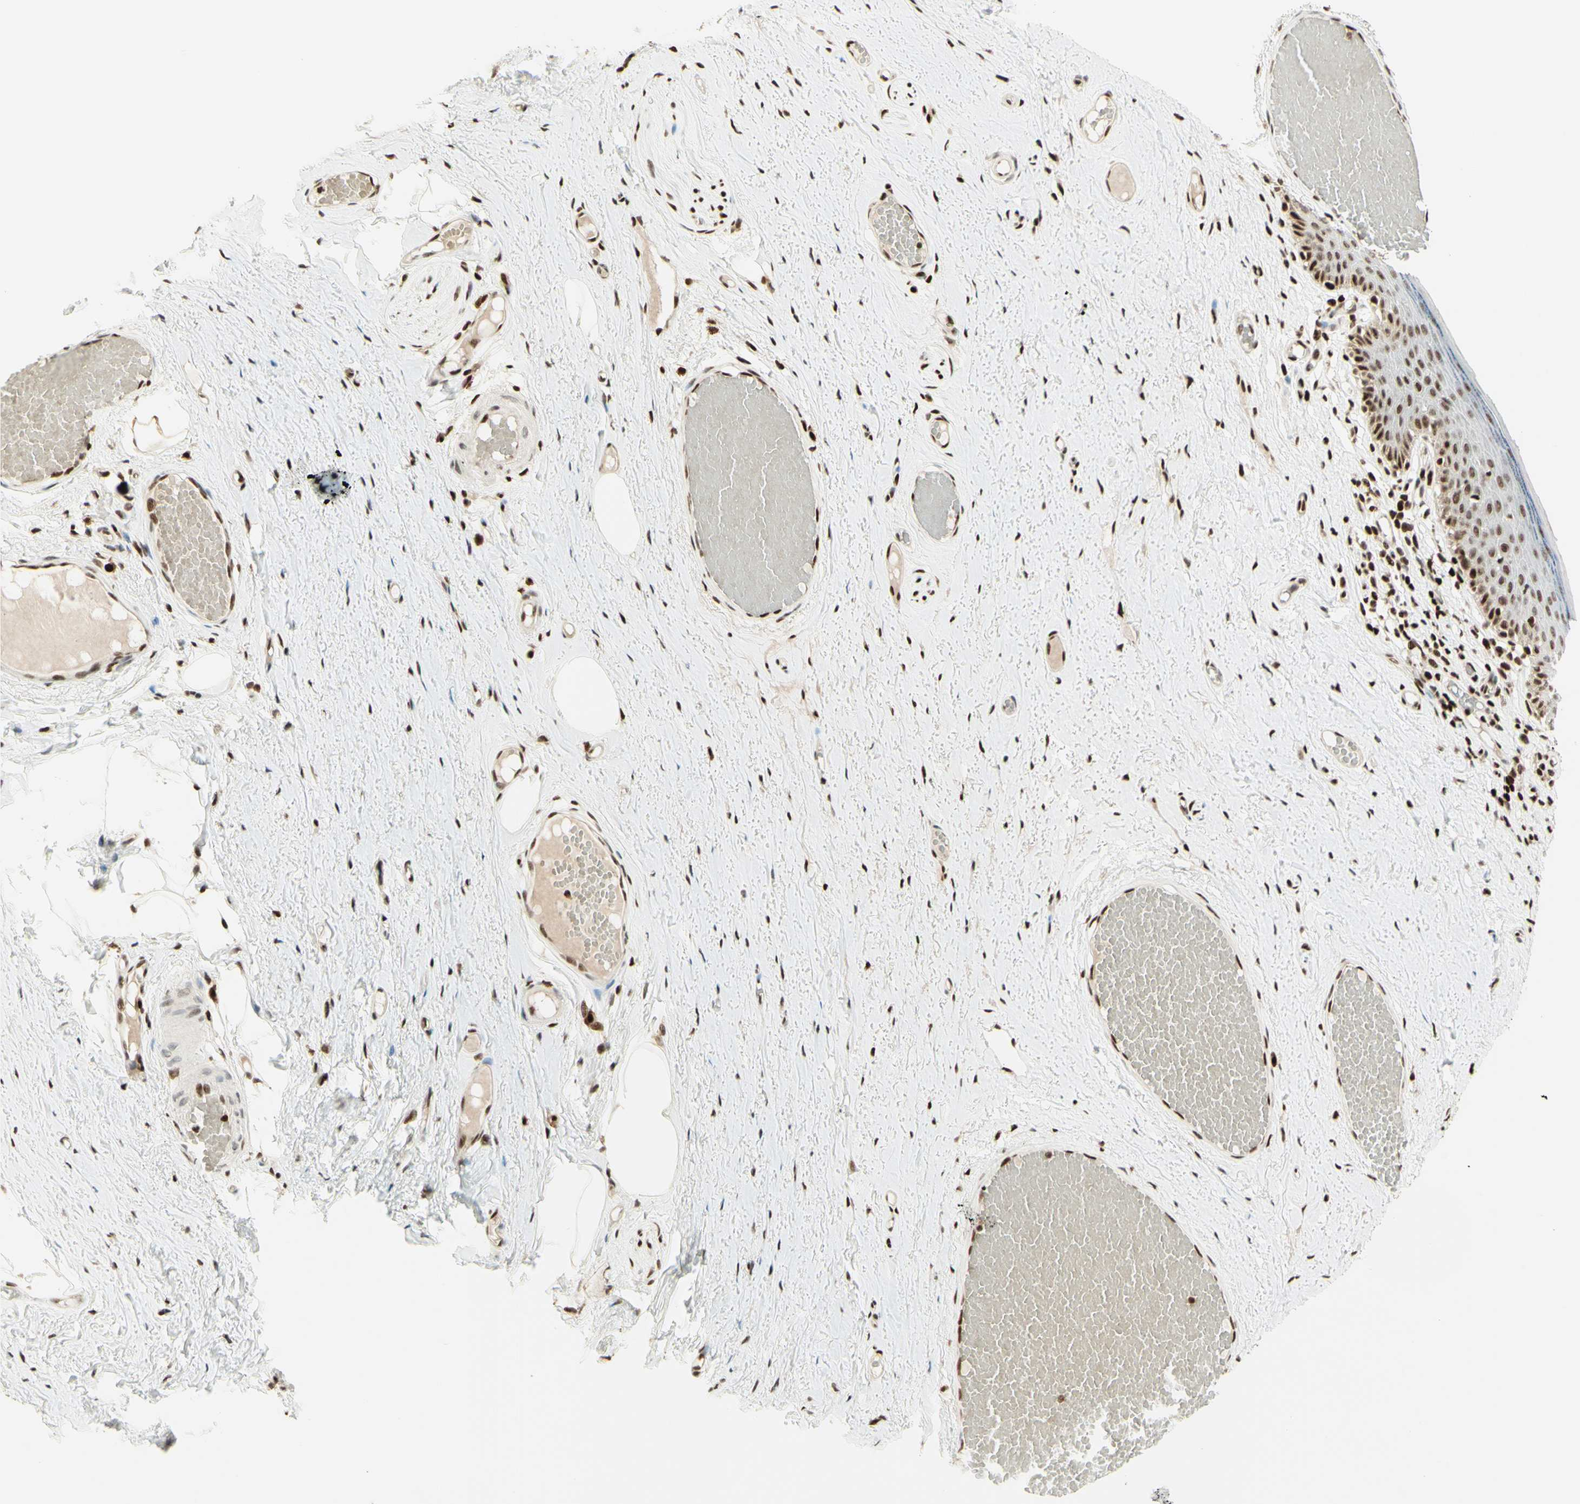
{"staining": {"intensity": "moderate", "quantity": "25%-75%", "location": "nuclear"}, "tissue": "skin", "cell_type": "Epidermal cells", "image_type": "normal", "snomed": [{"axis": "morphology", "description": "Normal tissue, NOS"}, {"axis": "topography", "description": "Vulva"}], "caption": "Immunohistochemical staining of benign skin demonstrates 25%-75% levels of moderate nuclear protein expression in about 25%-75% of epidermal cells.", "gene": "CDKL5", "patient": {"sex": "female", "age": 54}}